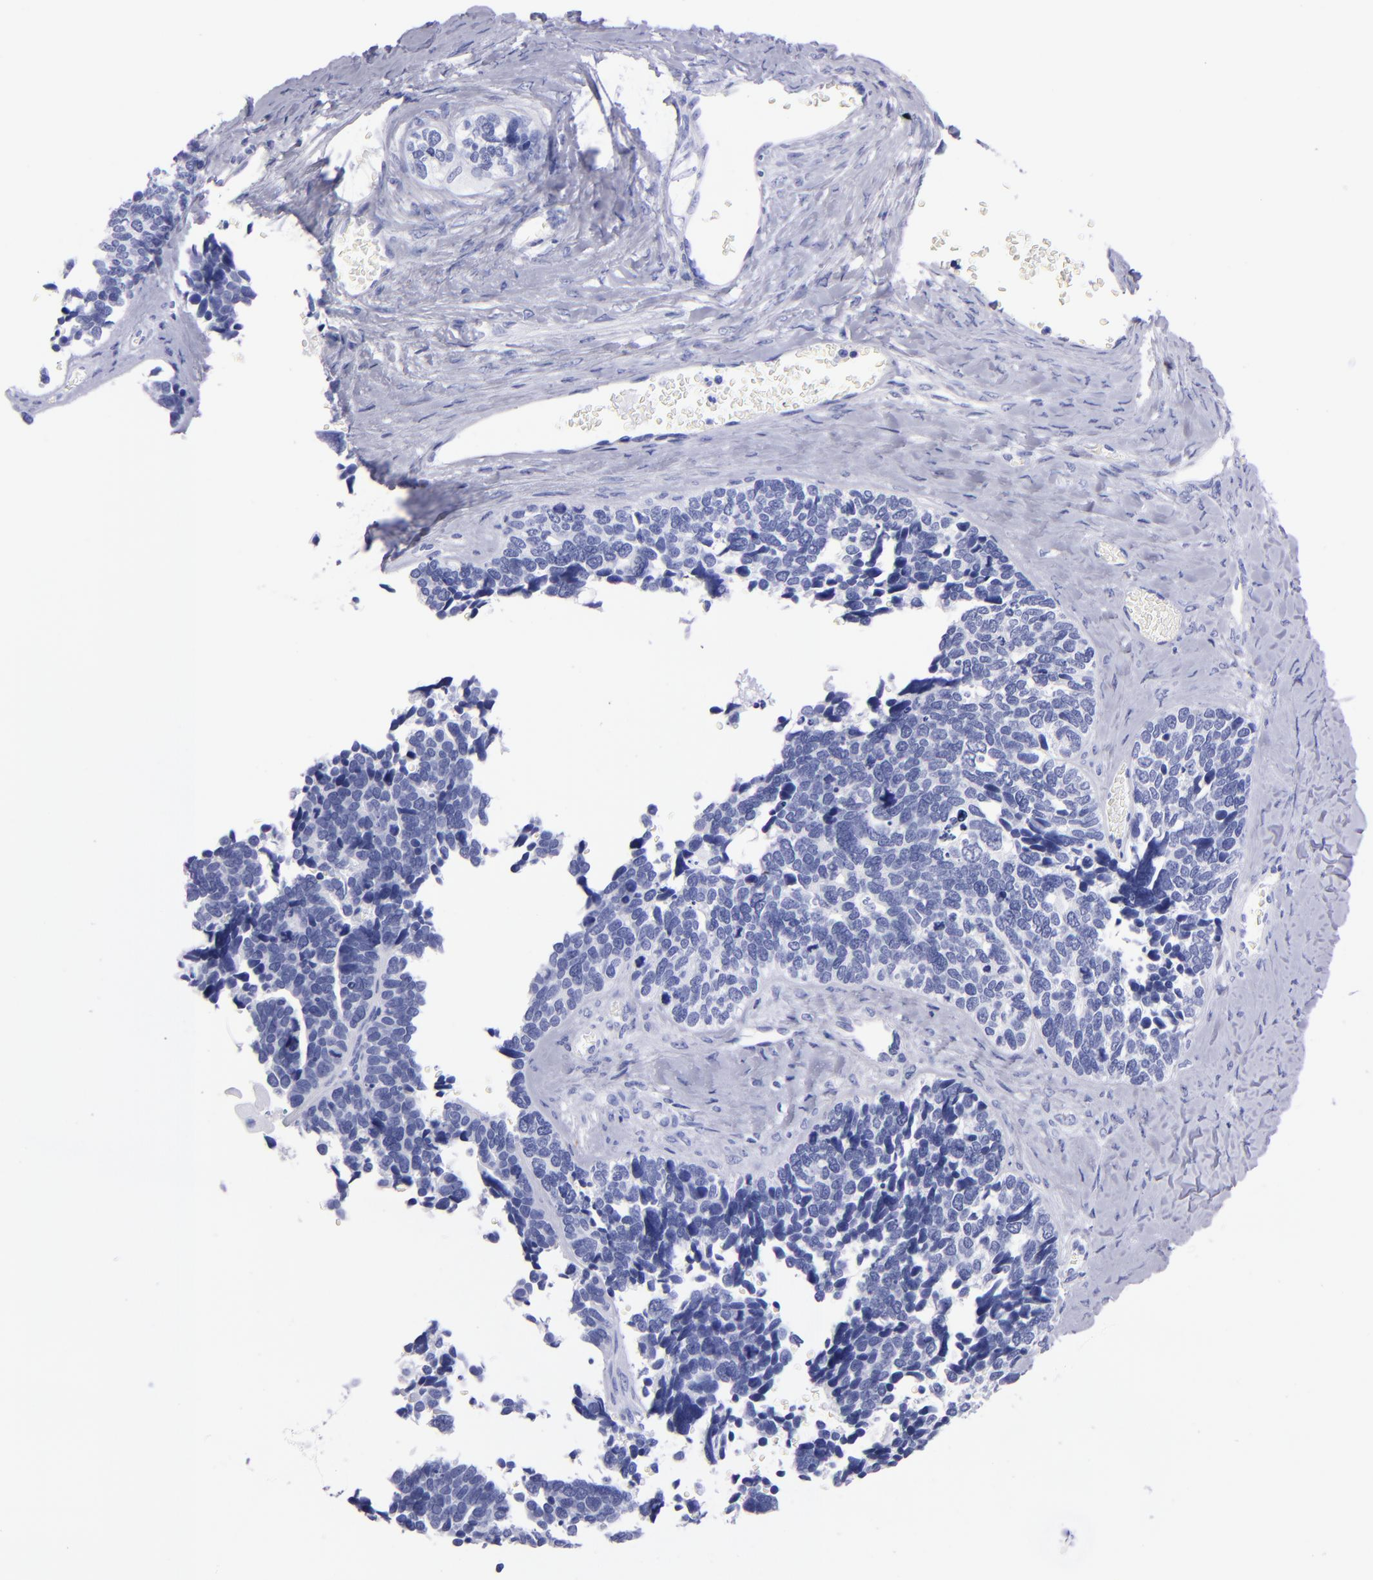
{"staining": {"intensity": "negative", "quantity": "none", "location": "none"}, "tissue": "ovarian cancer", "cell_type": "Tumor cells", "image_type": "cancer", "snomed": [{"axis": "morphology", "description": "Cystadenocarcinoma, serous, NOS"}, {"axis": "topography", "description": "Ovary"}], "caption": "This histopathology image is of ovarian cancer stained with immunohistochemistry to label a protein in brown with the nuclei are counter-stained blue. There is no staining in tumor cells.", "gene": "CD38", "patient": {"sex": "female", "age": 77}}